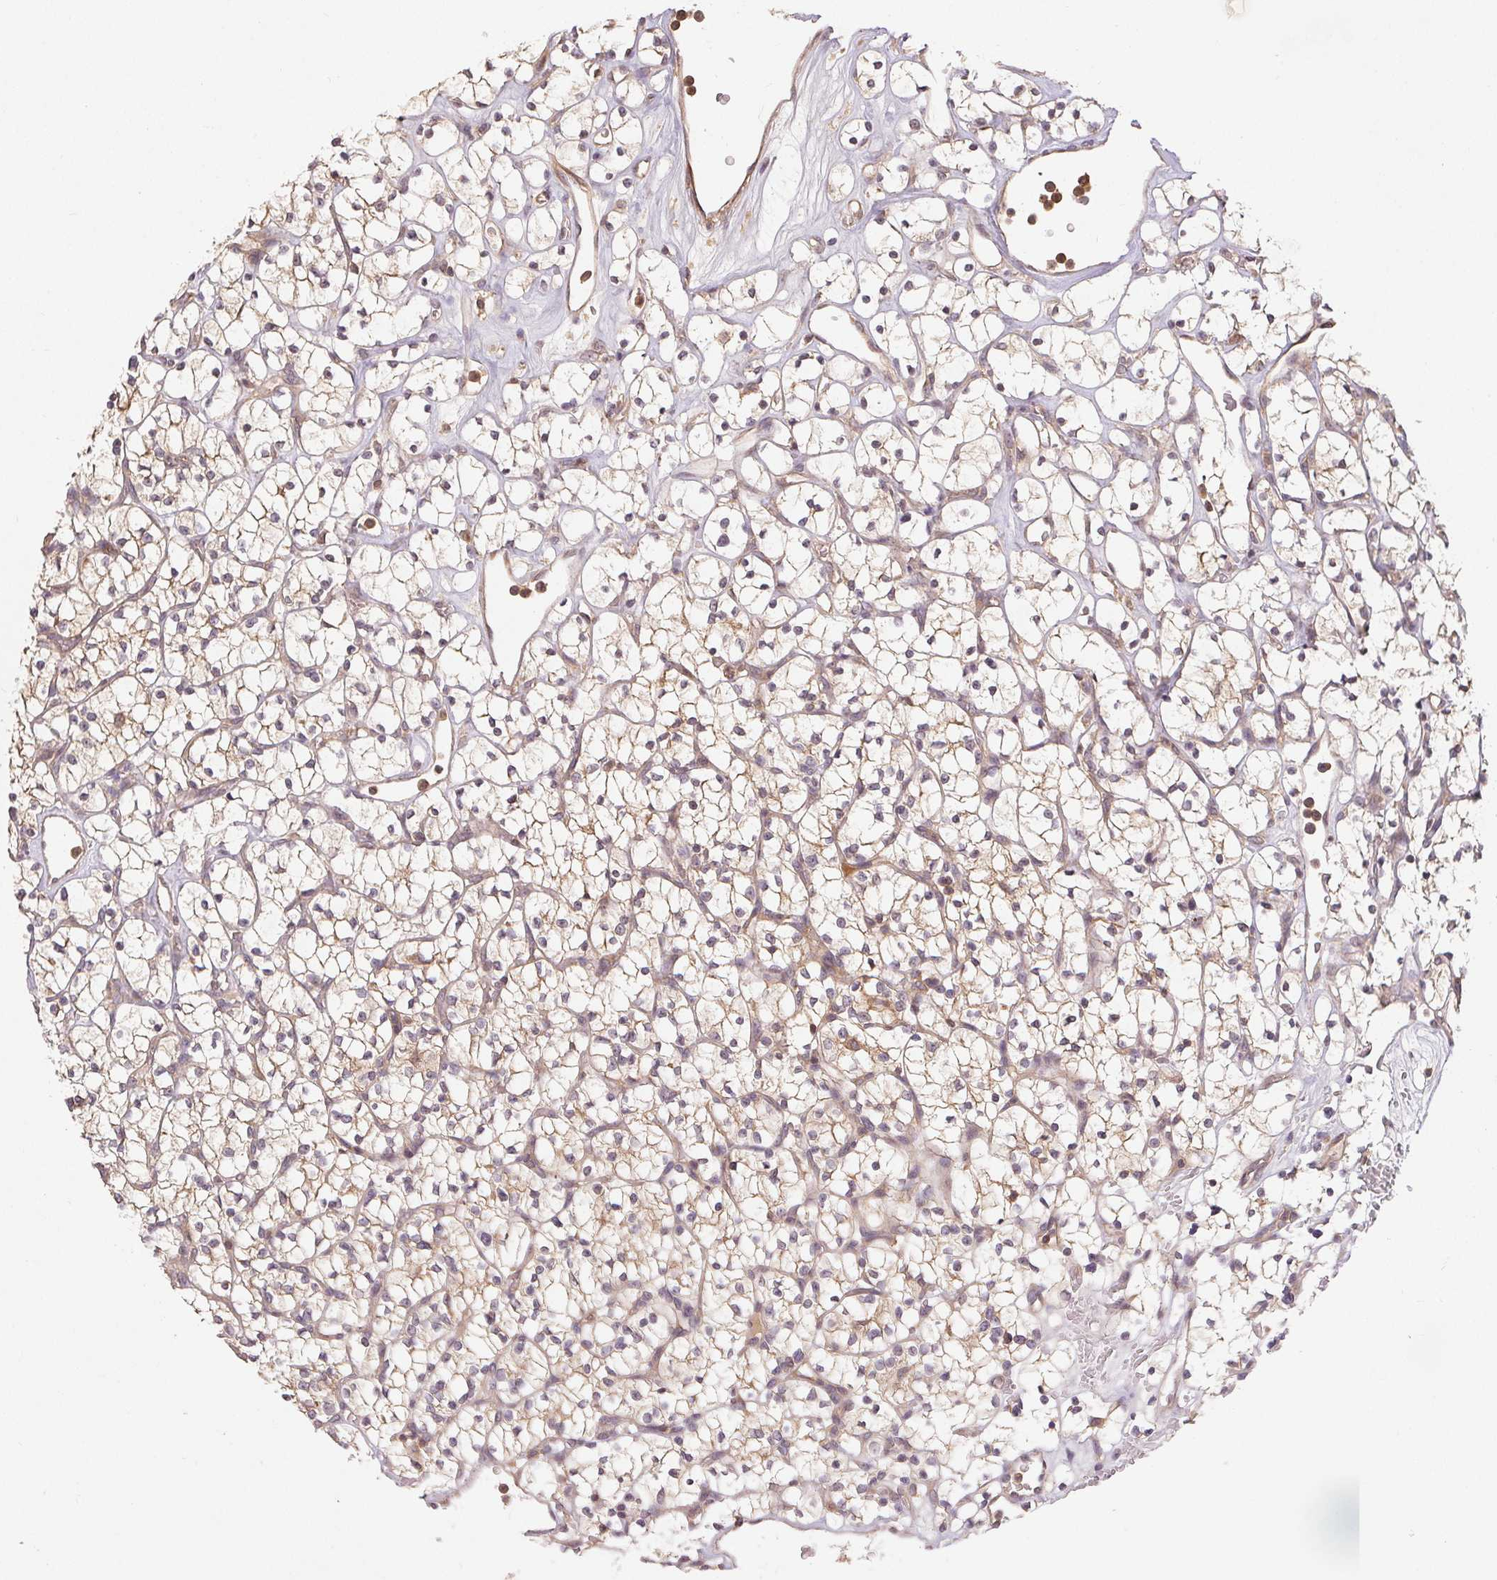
{"staining": {"intensity": "weak", "quantity": "25%-75%", "location": "cytoplasmic/membranous"}, "tissue": "renal cancer", "cell_type": "Tumor cells", "image_type": "cancer", "snomed": [{"axis": "morphology", "description": "Adenocarcinoma, NOS"}, {"axis": "topography", "description": "Kidney"}], "caption": "A histopathology image of renal cancer (adenocarcinoma) stained for a protein shows weak cytoplasmic/membranous brown staining in tumor cells.", "gene": "MAPKAPK2", "patient": {"sex": "female", "age": 64}}